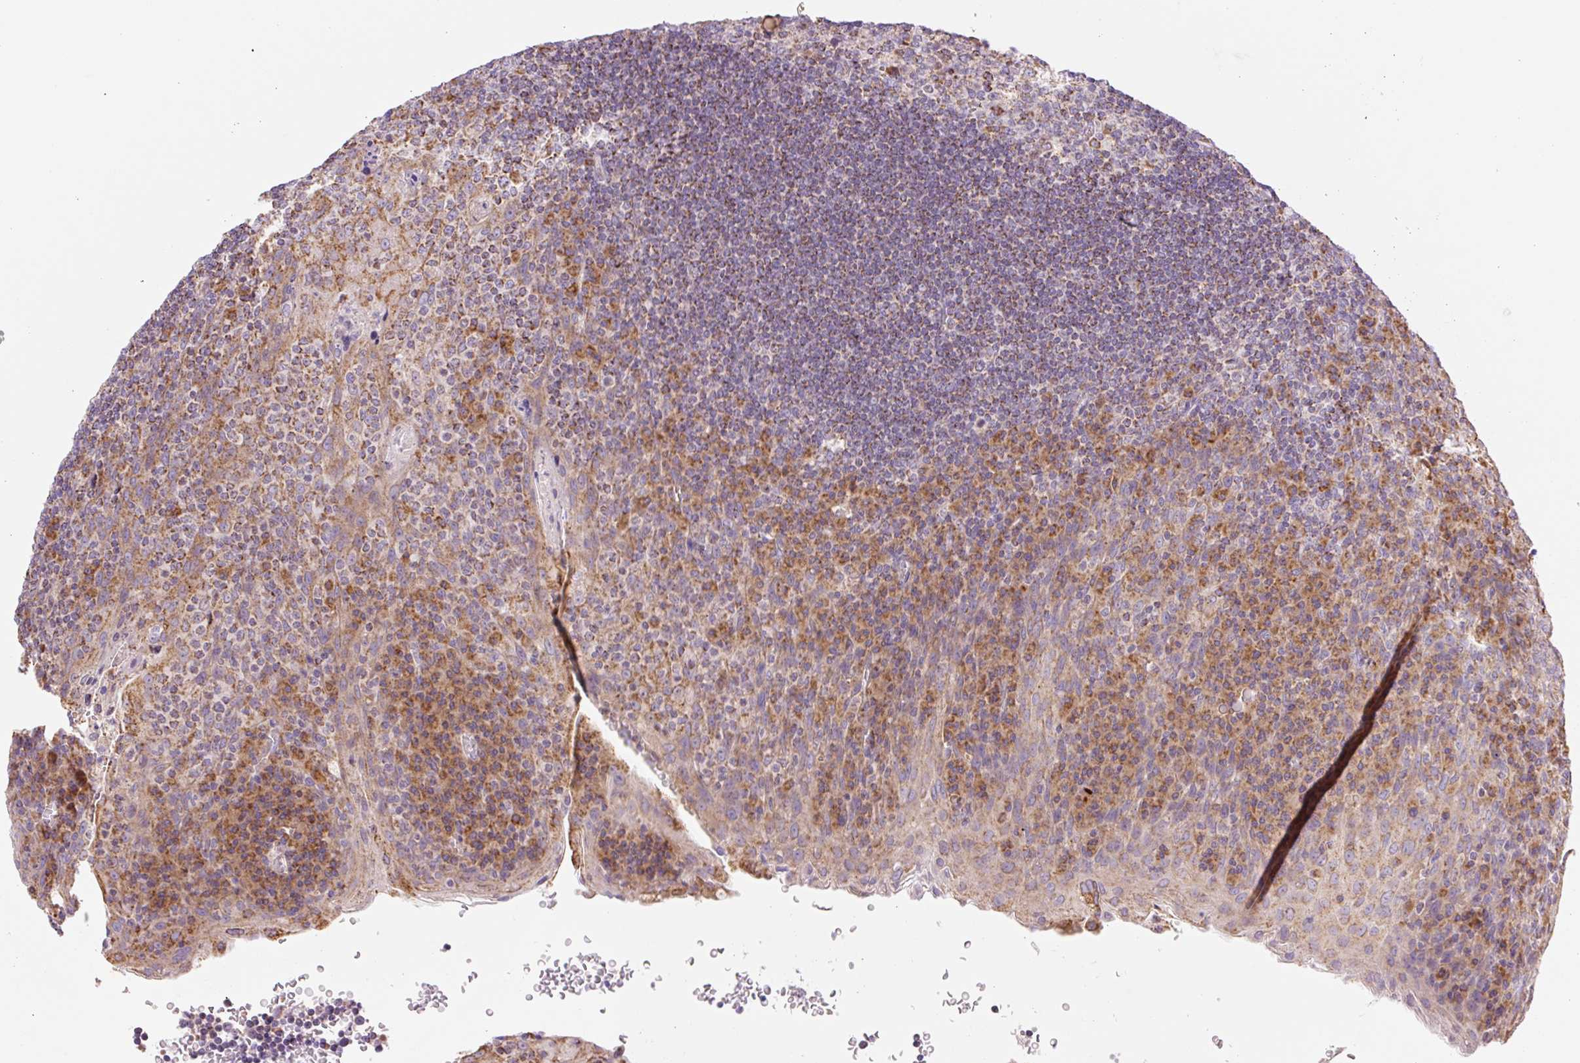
{"staining": {"intensity": "moderate", "quantity": "<25%", "location": "cytoplasmic/membranous"}, "tissue": "tonsil", "cell_type": "Germinal center cells", "image_type": "normal", "snomed": [{"axis": "morphology", "description": "Normal tissue, NOS"}, {"axis": "topography", "description": "Tonsil"}], "caption": "Protein staining exhibits moderate cytoplasmic/membranous expression in approximately <25% of germinal center cells in benign tonsil. The protein of interest is stained brown, and the nuclei are stained in blue (DAB IHC with brightfield microscopy, high magnification).", "gene": "GOSR2", "patient": {"sex": "male", "age": 17}}